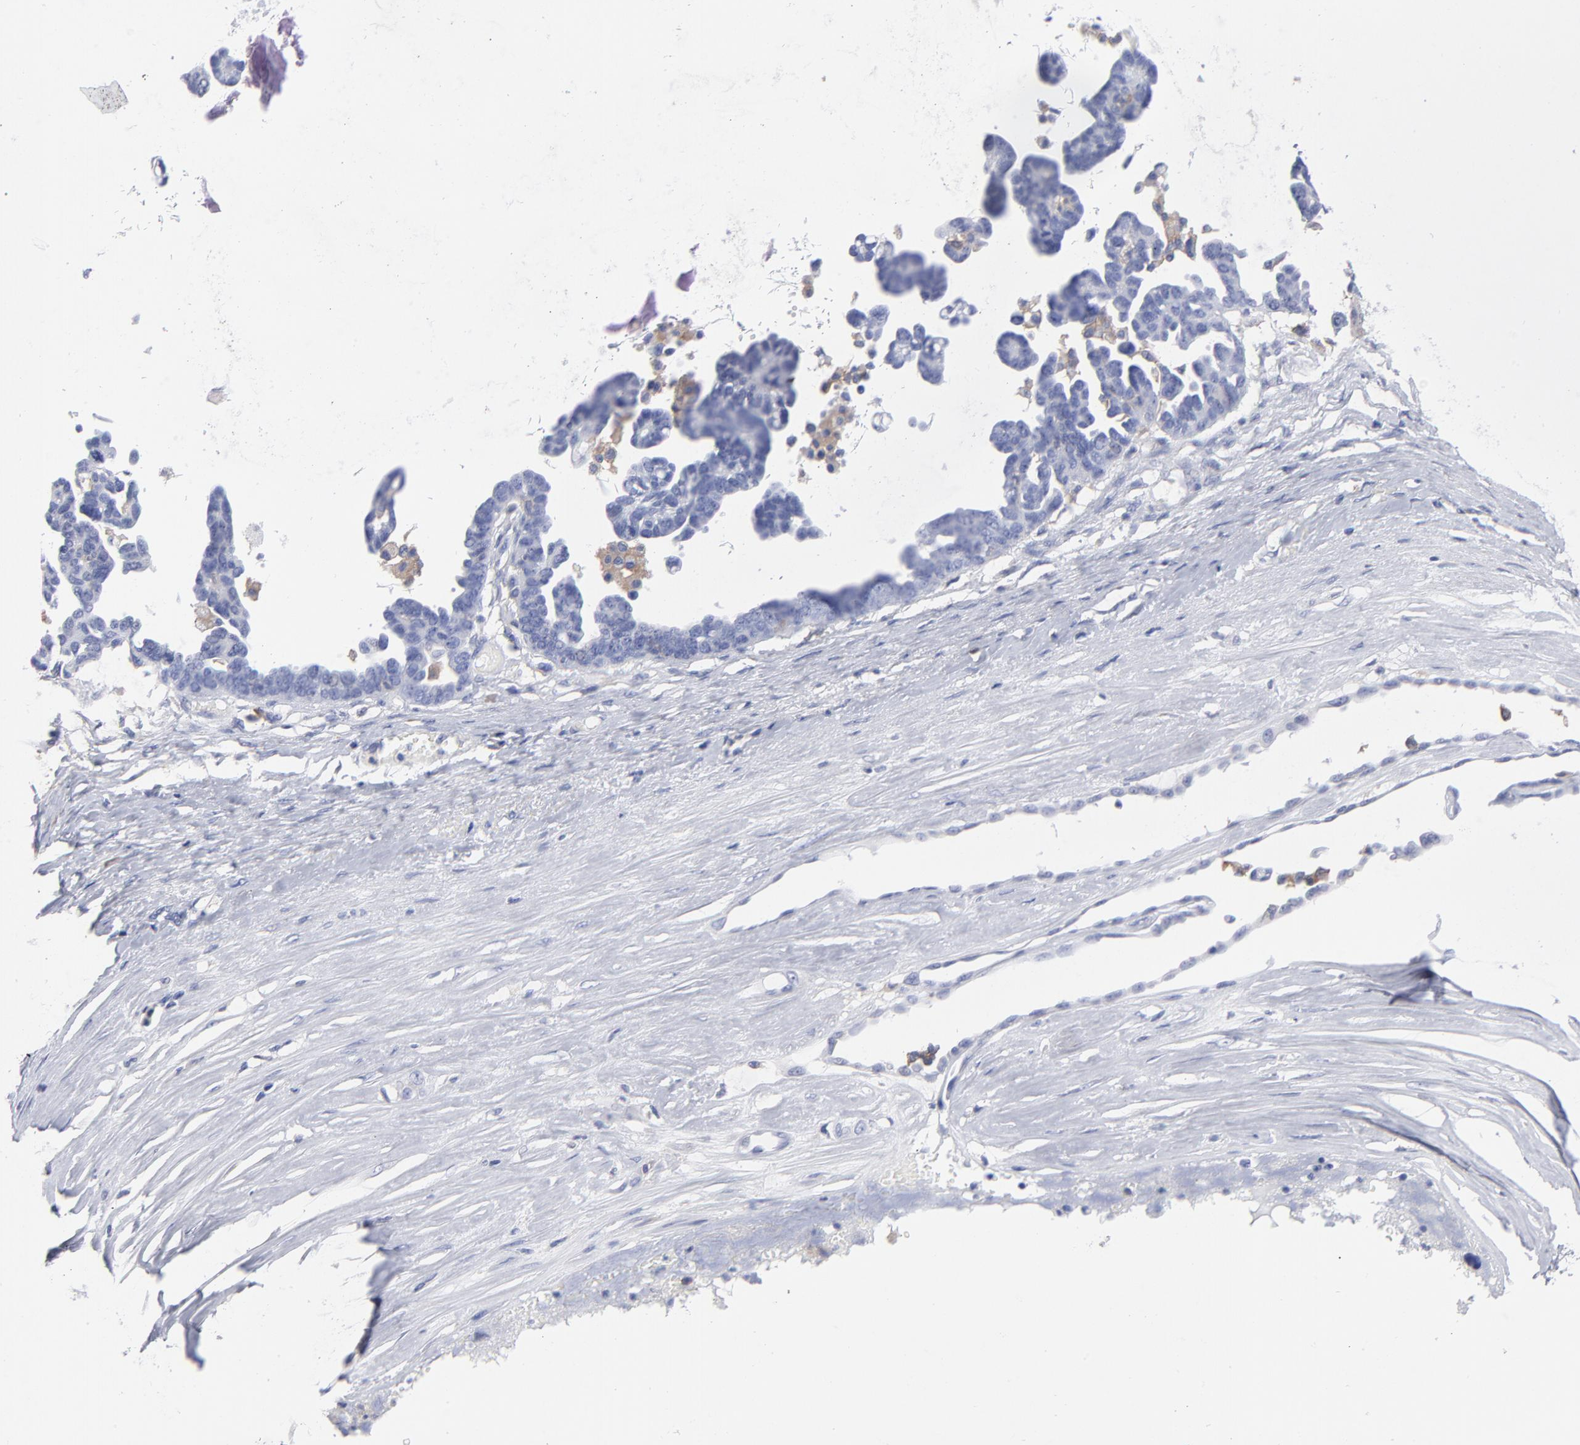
{"staining": {"intensity": "negative", "quantity": "none", "location": "none"}, "tissue": "ovarian cancer", "cell_type": "Tumor cells", "image_type": "cancer", "snomed": [{"axis": "morphology", "description": "Cystadenocarcinoma, serous, NOS"}, {"axis": "topography", "description": "Ovary"}], "caption": "A high-resolution micrograph shows immunohistochemistry (IHC) staining of ovarian serous cystadenocarcinoma, which displays no significant expression in tumor cells.", "gene": "LAT2", "patient": {"sex": "female", "age": 54}}